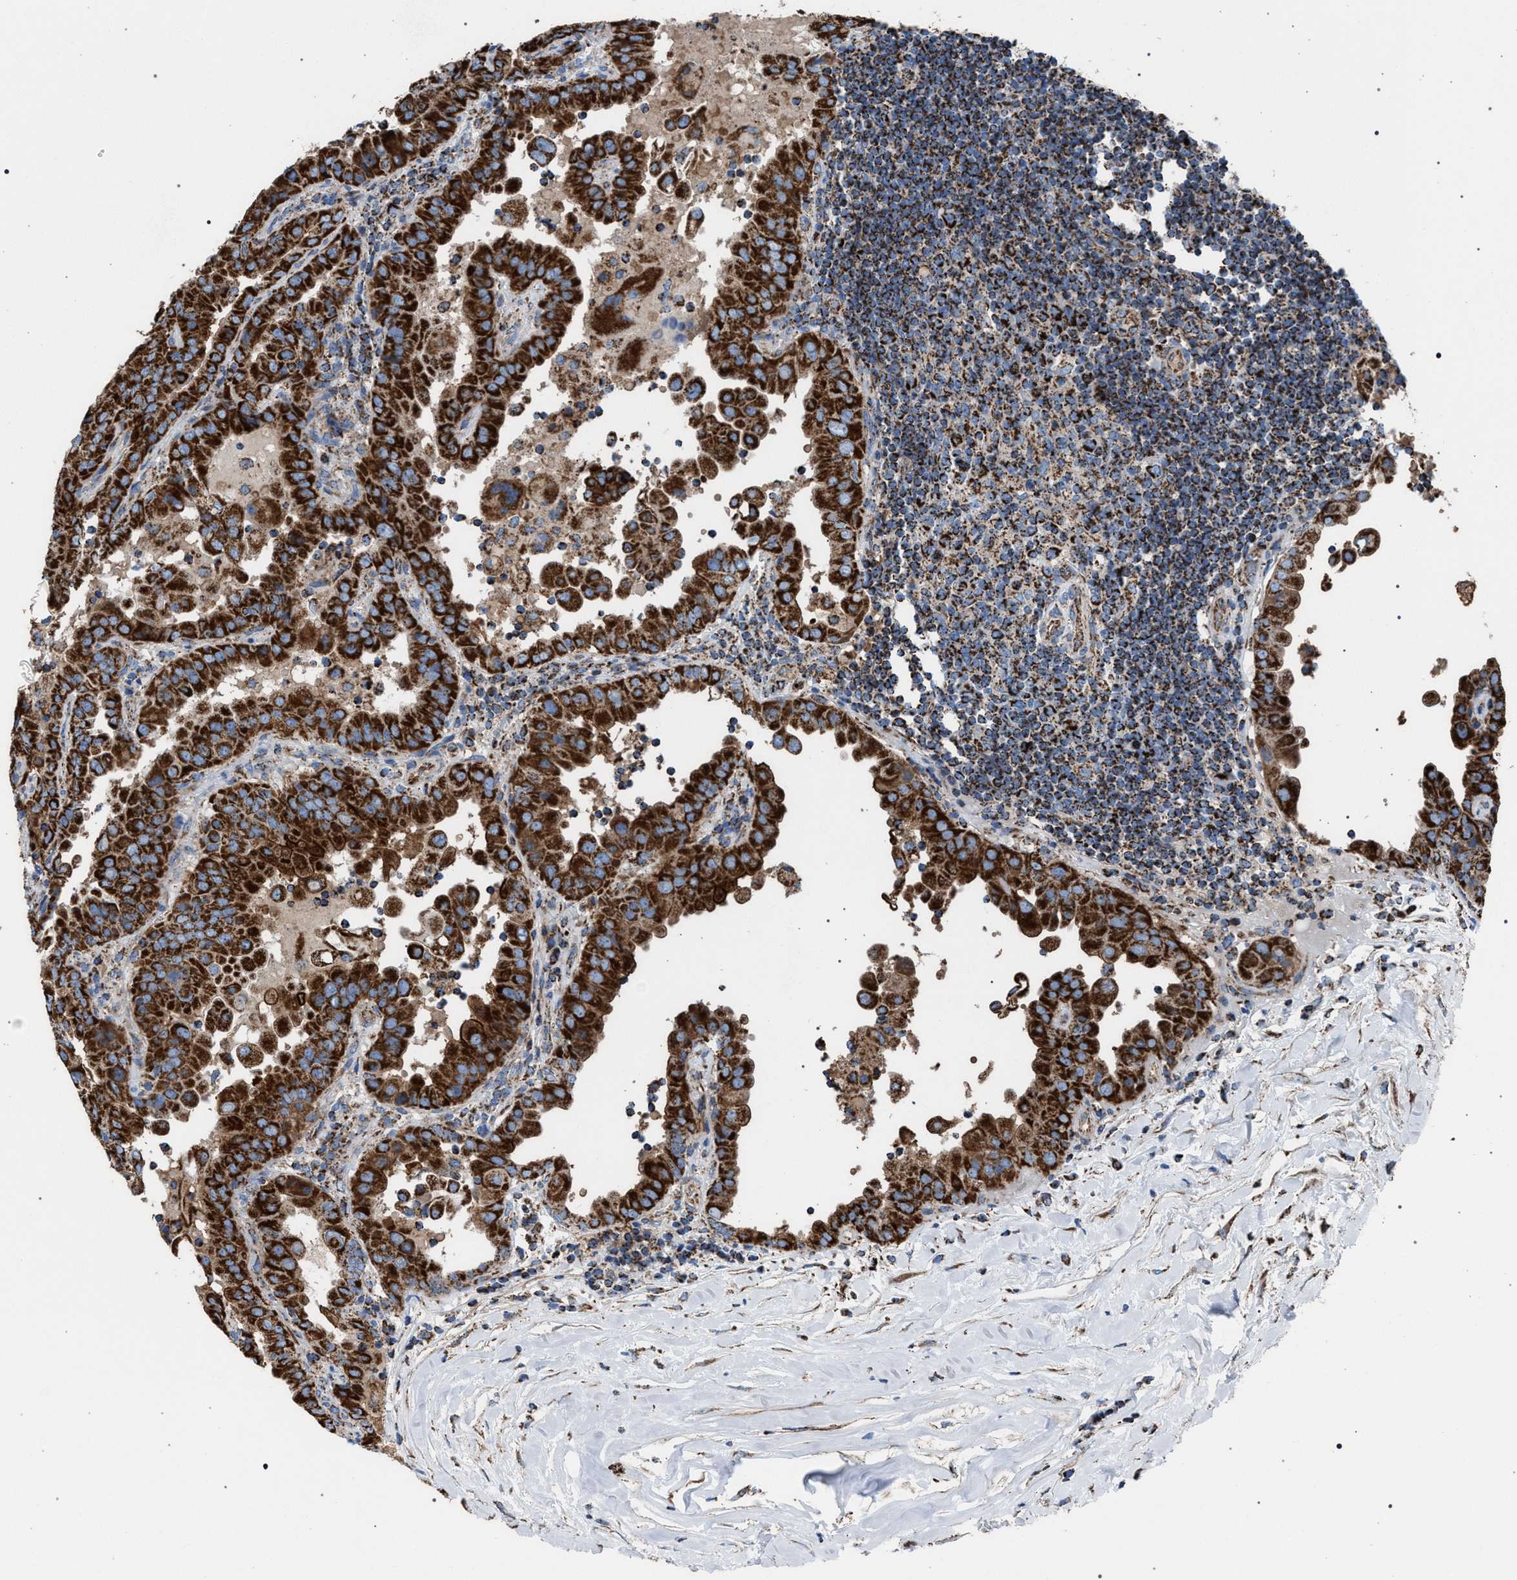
{"staining": {"intensity": "strong", "quantity": ">75%", "location": "cytoplasmic/membranous"}, "tissue": "thyroid cancer", "cell_type": "Tumor cells", "image_type": "cancer", "snomed": [{"axis": "morphology", "description": "Papillary adenocarcinoma, NOS"}, {"axis": "topography", "description": "Thyroid gland"}], "caption": "Thyroid papillary adenocarcinoma was stained to show a protein in brown. There is high levels of strong cytoplasmic/membranous staining in approximately >75% of tumor cells. The protein is stained brown, and the nuclei are stained in blue (DAB (3,3'-diaminobenzidine) IHC with brightfield microscopy, high magnification).", "gene": "VPS13A", "patient": {"sex": "male", "age": 33}}